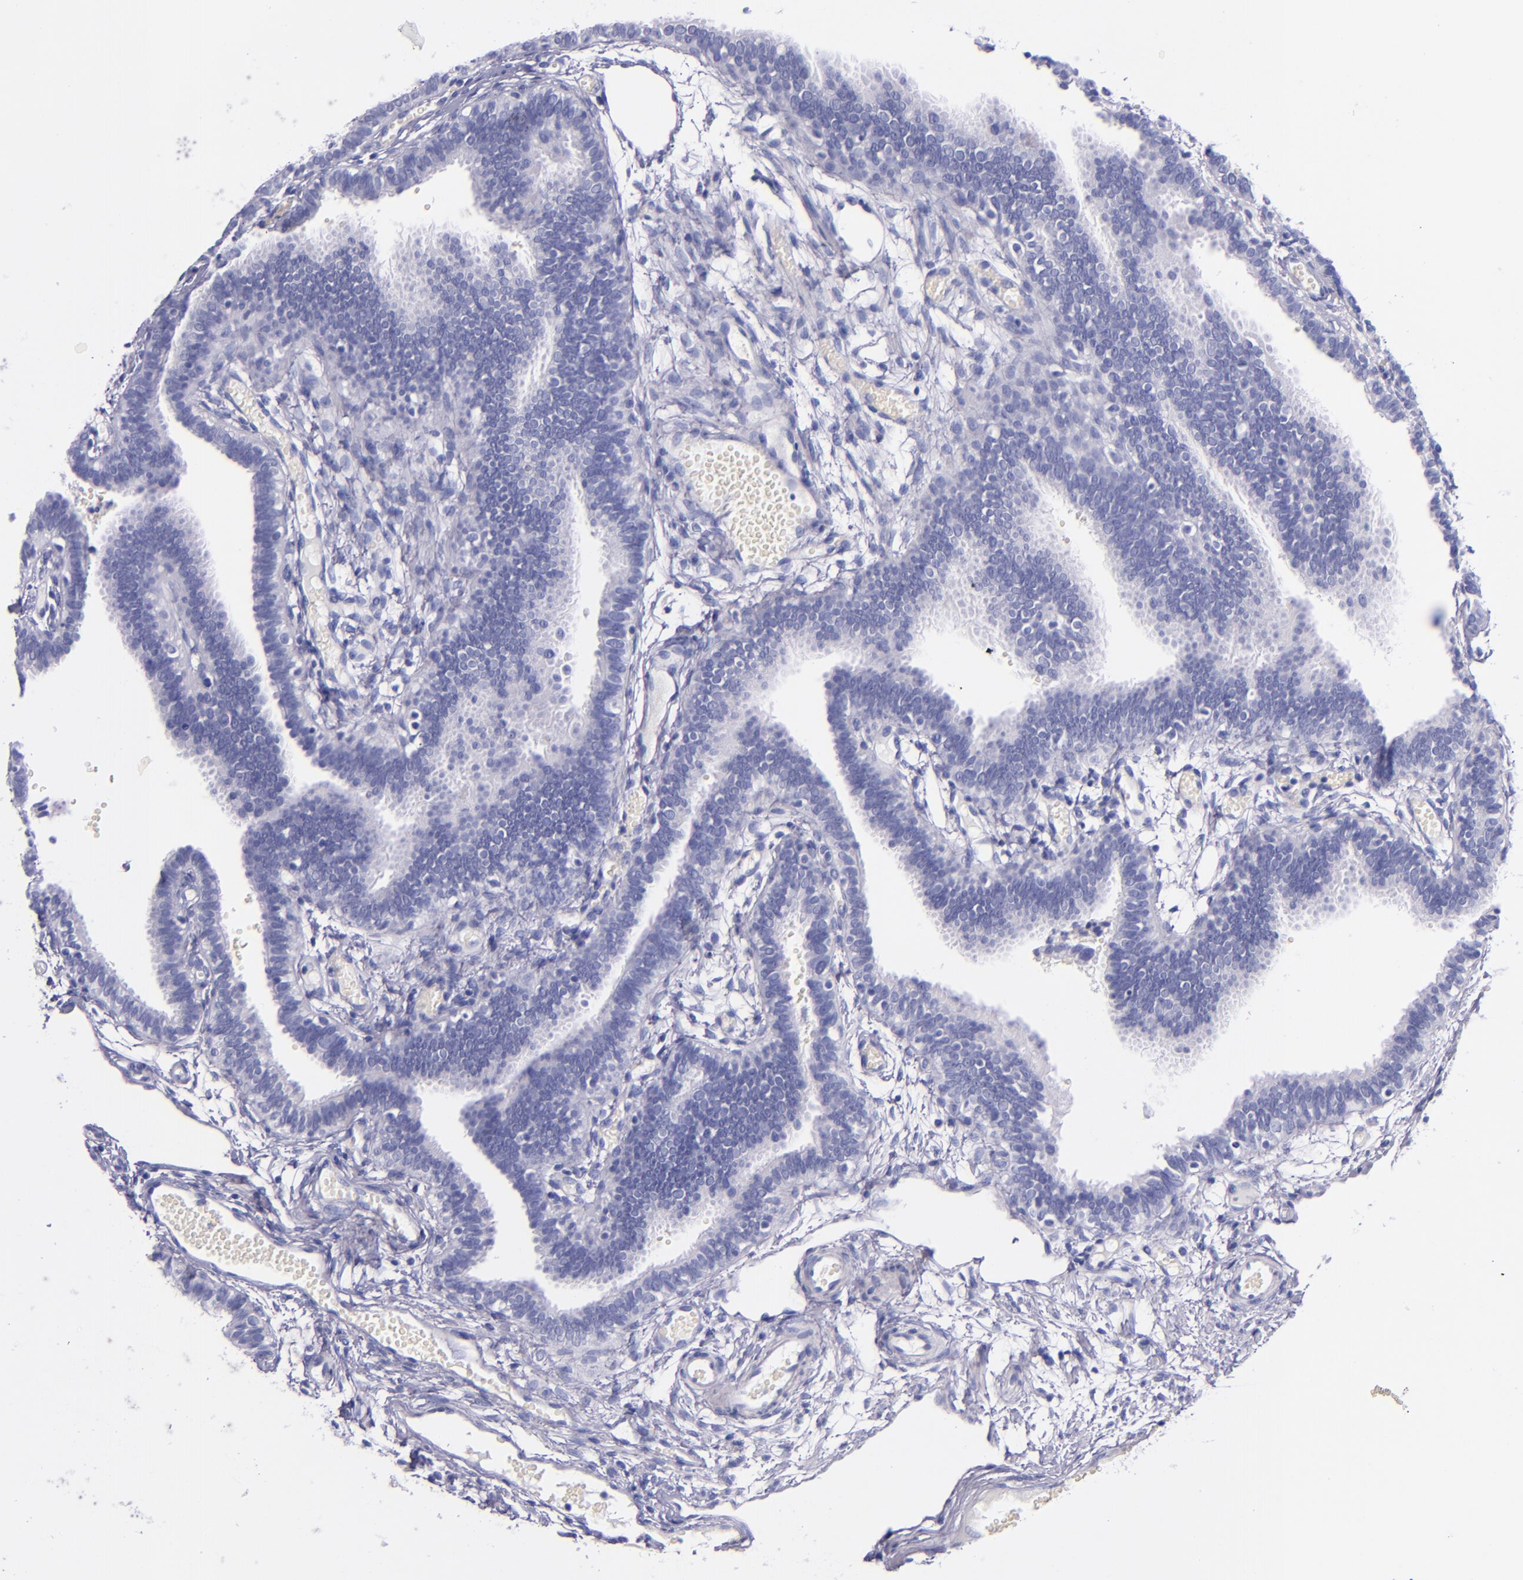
{"staining": {"intensity": "negative", "quantity": "none", "location": "none"}, "tissue": "fallopian tube", "cell_type": "Glandular cells", "image_type": "normal", "snomed": [{"axis": "morphology", "description": "Normal tissue, NOS"}, {"axis": "topography", "description": "Fallopian tube"}], "caption": "IHC histopathology image of unremarkable human fallopian tube stained for a protein (brown), which reveals no expression in glandular cells. Brightfield microscopy of immunohistochemistry (IHC) stained with DAB (brown) and hematoxylin (blue), captured at high magnification.", "gene": "LAG3", "patient": {"sex": "female", "age": 29}}